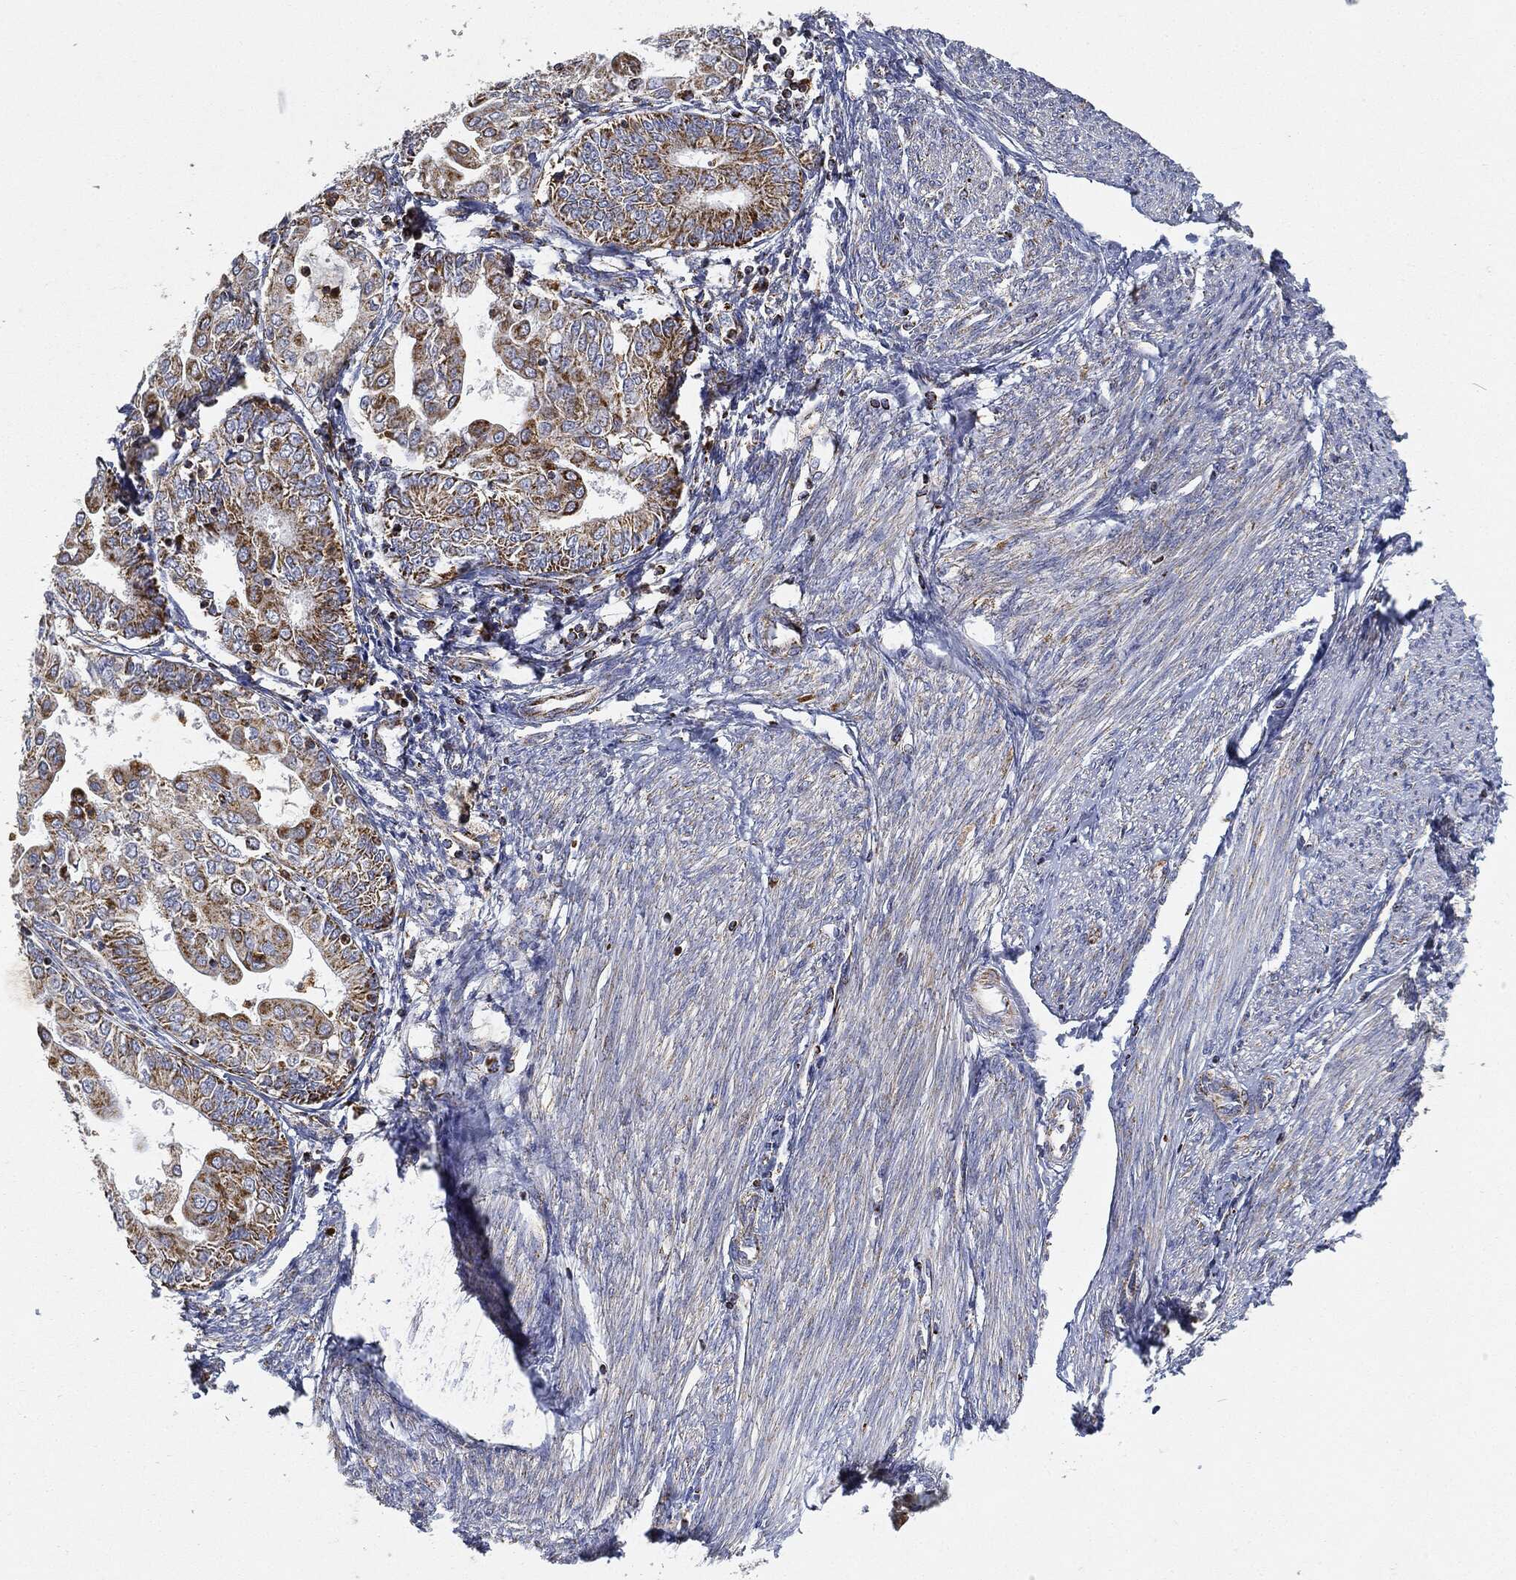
{"staining": {"intensity": "strong", "quantity": "25%-75%", "location": "cytoplasmic/membranous"}, "tissue": "endometrial cancer", "cell_type": "Tumor cells", "image_type": "cancer", "snomed": [{"axis": "morphology", "description": "Adenocarcinoma, NOS"}, {"axis": "topography", "description": "Endometrium"}], "caption": "Human endometrial cancer (adenocarcinoma) stained for a protein (brown) demonstrates strong cytoplasmic/membranous positive staining in approximately 25%-75% of tumor cells.", "gene": "CAPN15", "patient": {"sex": "female", "age": 68}}